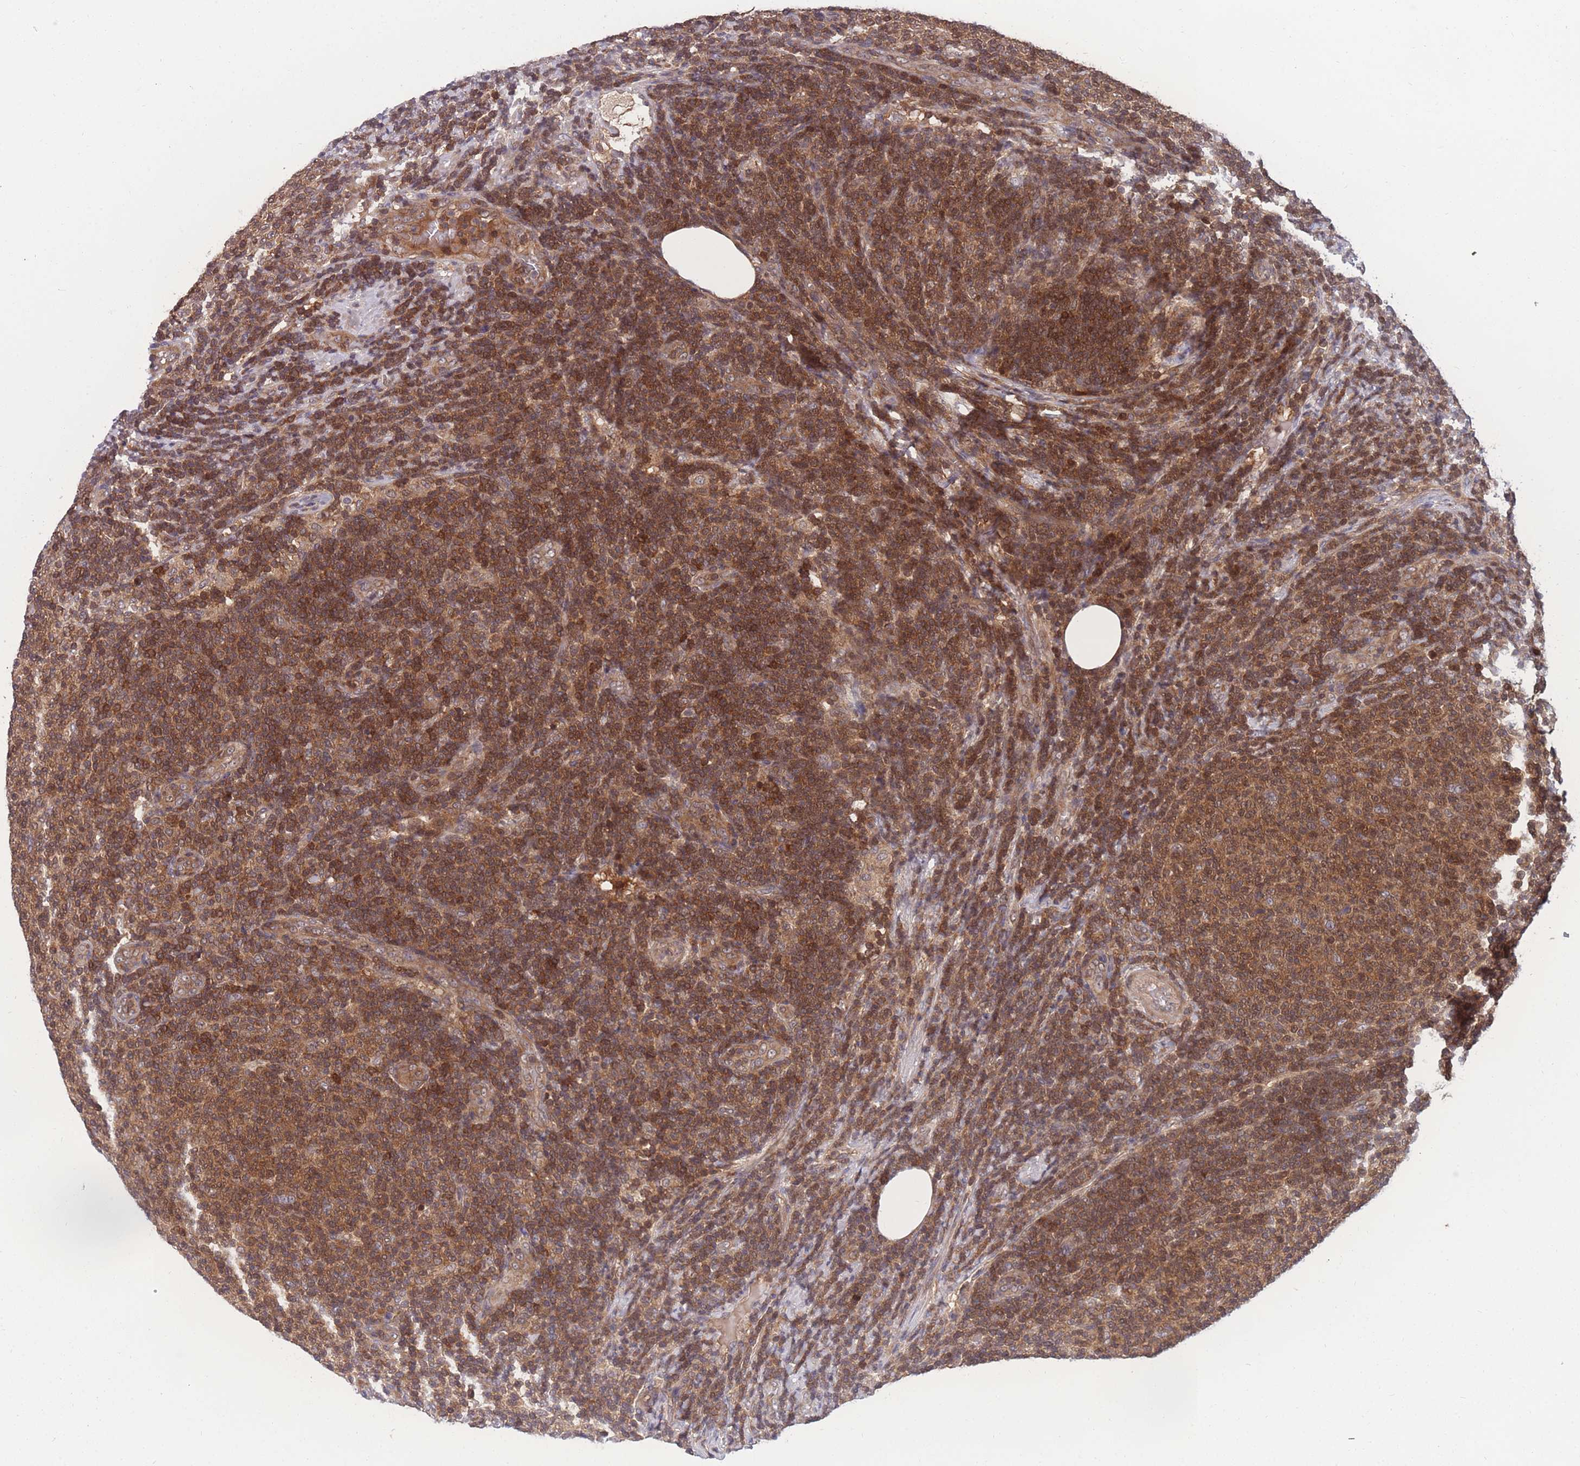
{"staining": {"intensity": "moderate", "quantity": ">75%", "location": "cytoplasmic/membranous,nuclear"}, "tissue": "lymphoma", "cell_type": "Tumor cells", "image_type": "cancer", "snomed": [{"axis": "morphology", "description": "Malignant lymphoma, non-Hodgkin's type, Low grade"}, {"axis": "topography", "description": "Lymph node"}], "caption": "Approximately >75% of tumor cells in human low-grade malignant lymphoma, non-Hodgkin's type demonstrate moderate cytoplasmic/membranous and nuclear protein expression as visualized by brown immunohistochemical staining.", "gene": "UBE2N", "patient": {"sex": "male", "age": 66}}